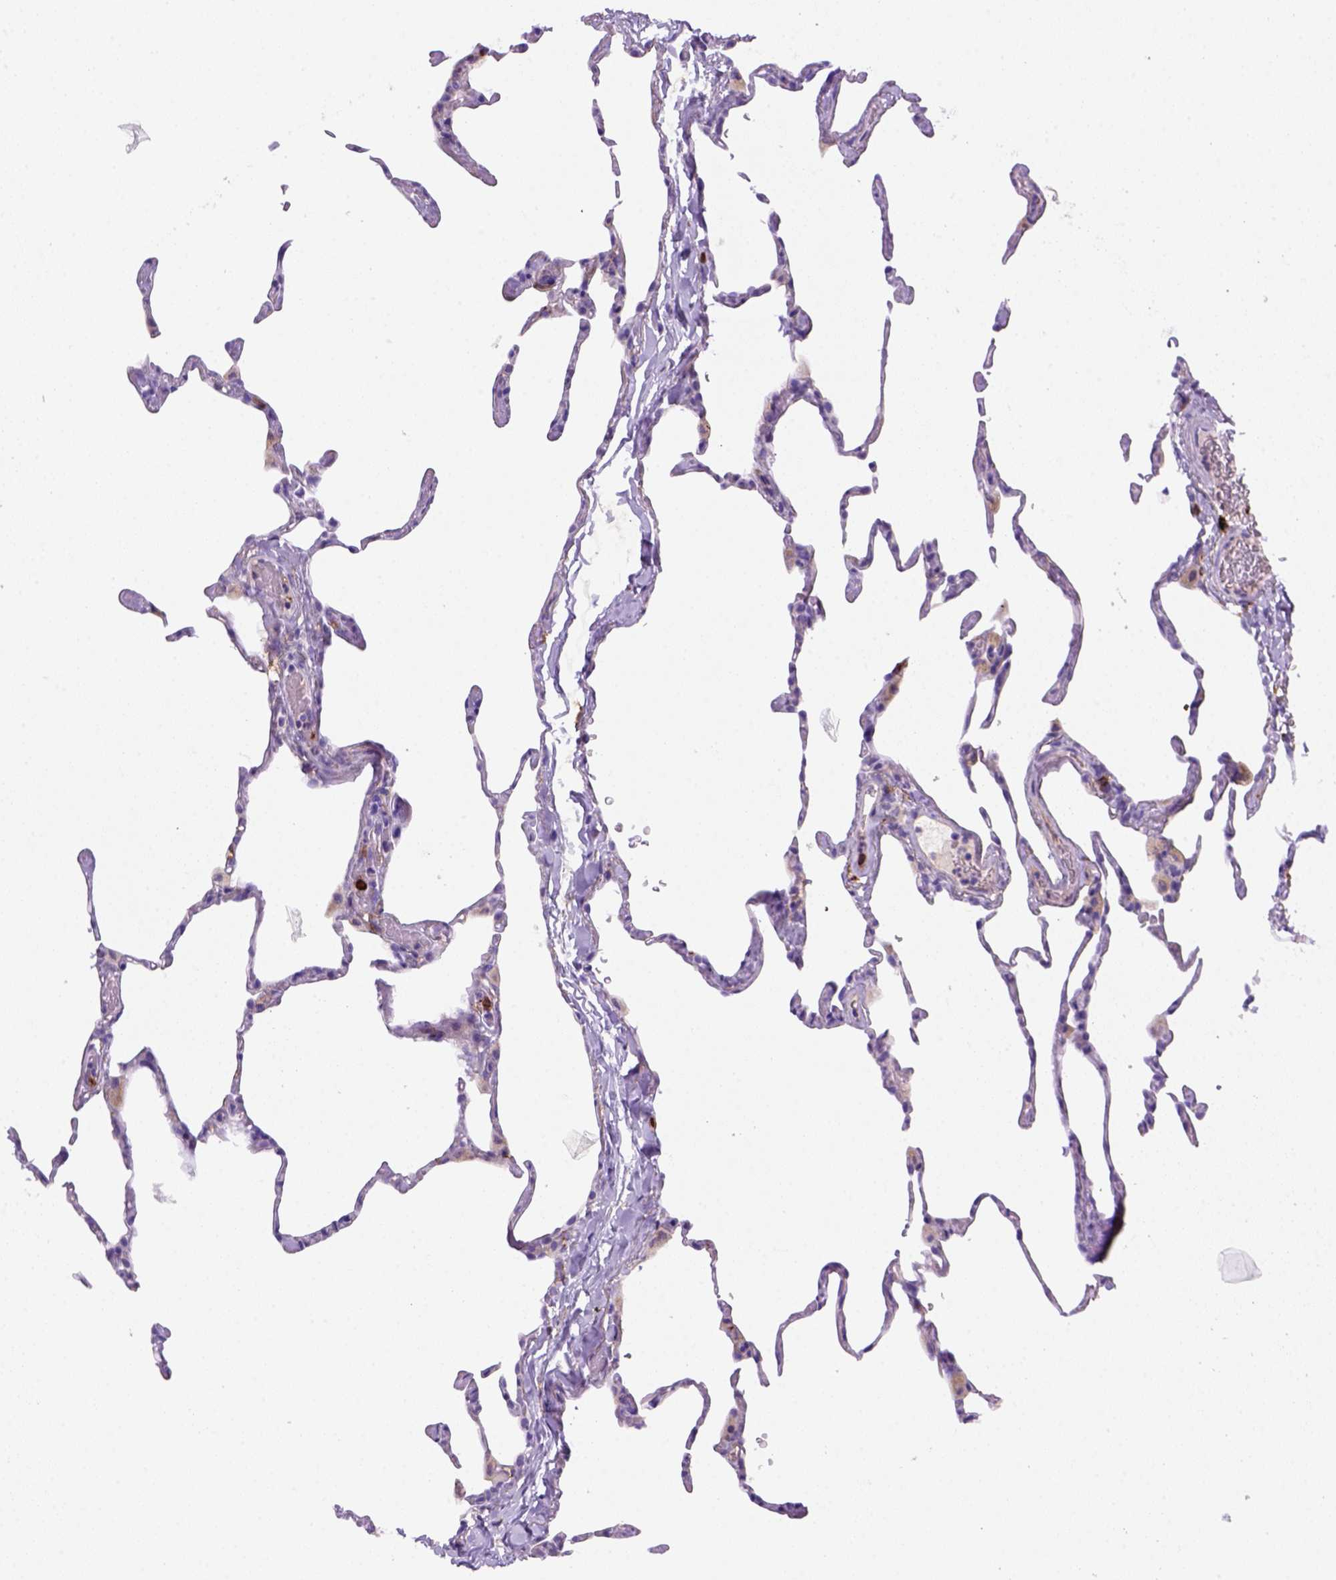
{"staining": {"intensity": "negative", "quantity": "none", "location": "none"}, "tissue": "lung", "cell_type": "Alveolar cells", "image_type": "normal", "snomed": [{"axis": "morphology", "description": "Normal tissue, NOS"}, {"axis": "topography", "description": "Lung"}], "caption": "The image exhibits no significant positivity in alveolar cells of lung. Brightfield microscopy of immunohistochemistry stained with DAB (3,3'-diaminobenzidine) (brown) and hematoxylin (blue), captured at high magnification.", "gene": "CD14", "patient": {"sex": "male", "age": 65}}